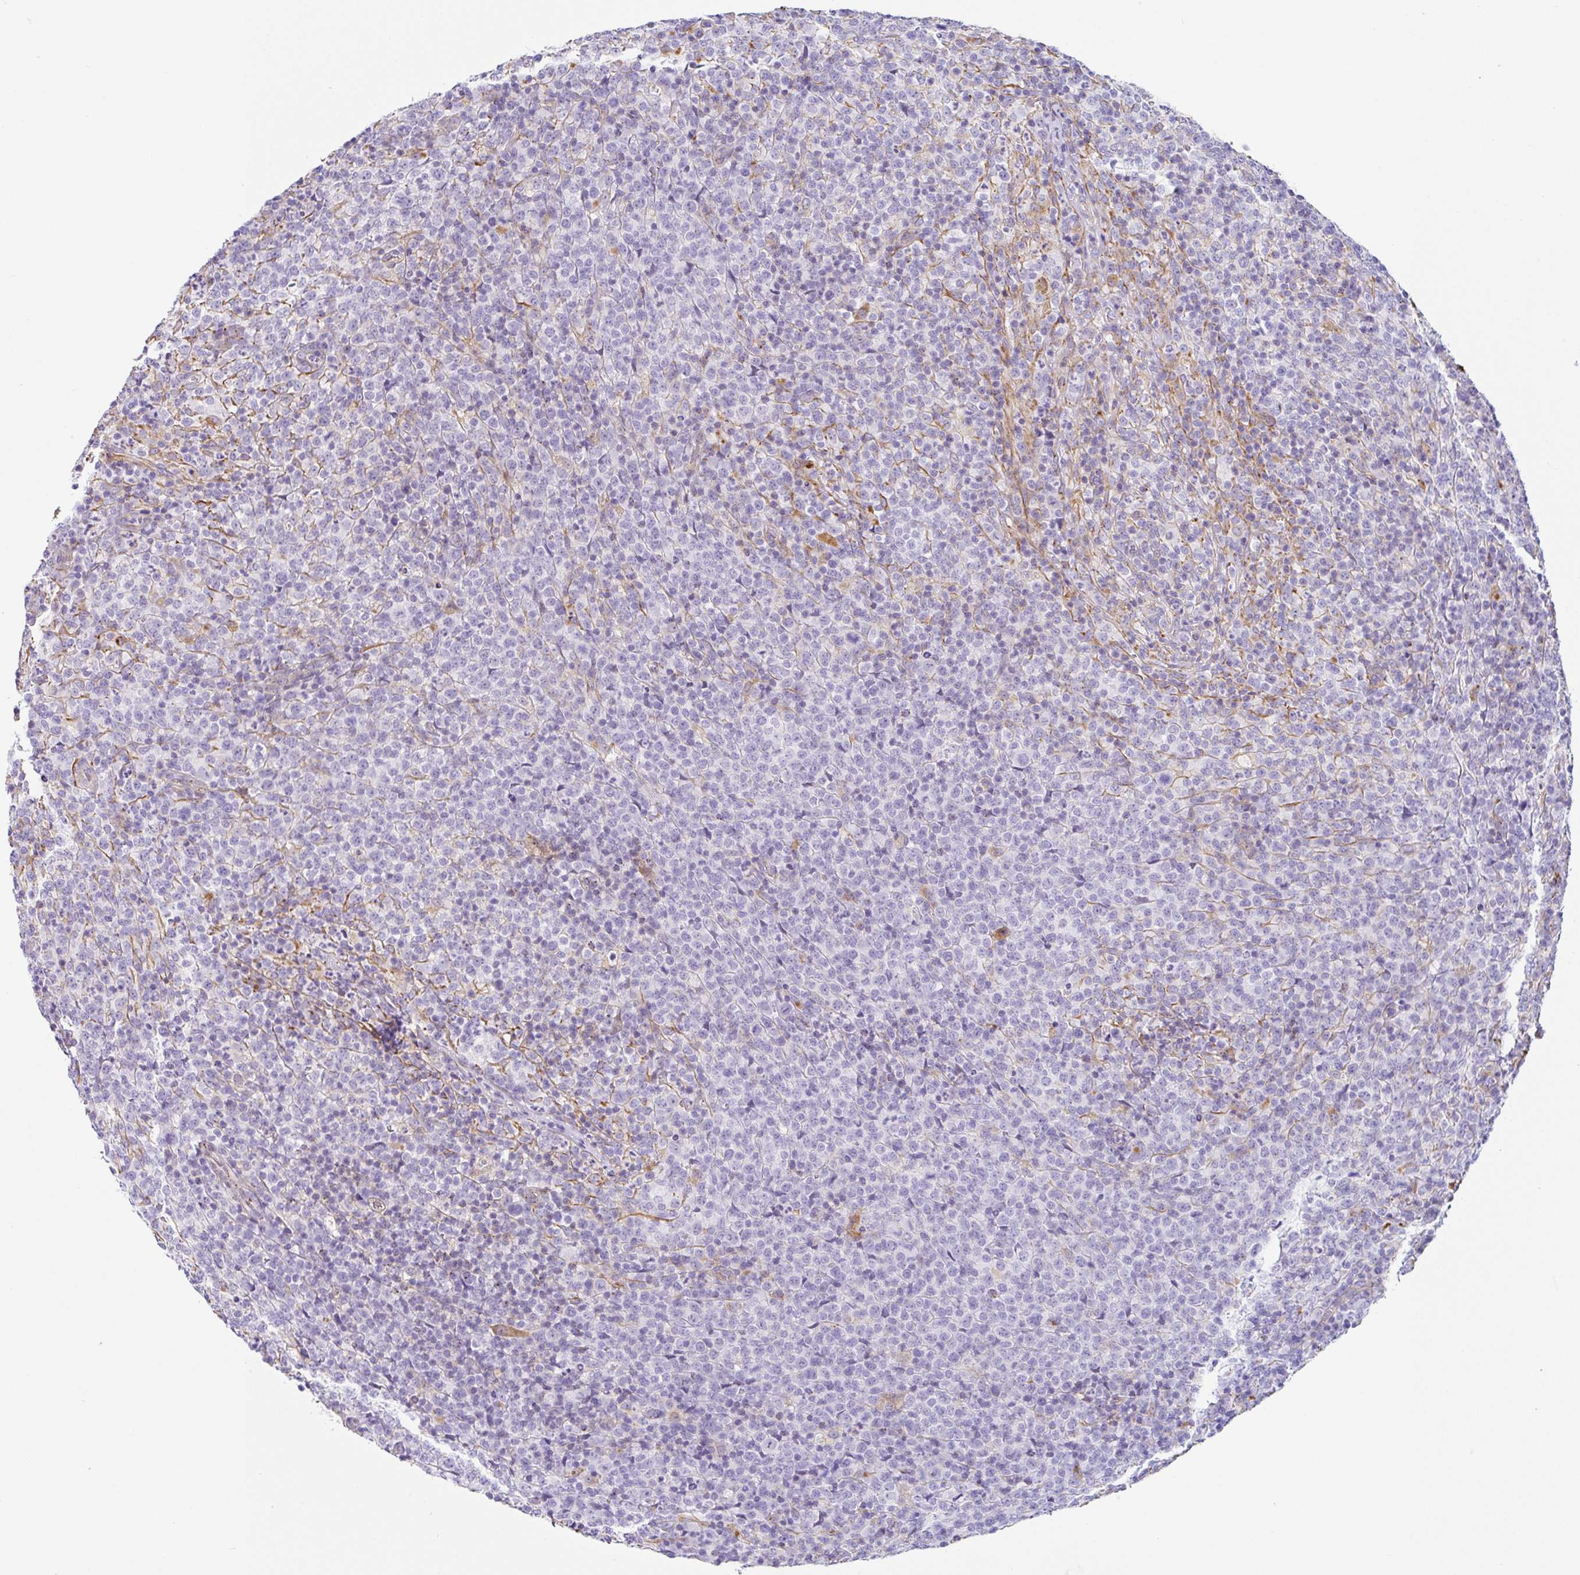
{"staining": {"intensity": "negative", "quantity": "none", "location": "none"}, "tissue": "lymphoma", "cell_type": "Tumor cells", "image_type": "cancer", "snomed": [{"axis": "morphology", "description": "Malignant lymphoma, non-Hodgkin's type, High grade"}, {"axis": "topography", "description": "Lymph node"}], "caption": "Histopathology image shows no significant protein expression in tumor cells of lymphoma.", "gene": "DKK4", "patient": {"sex": "male", "age": 54}}